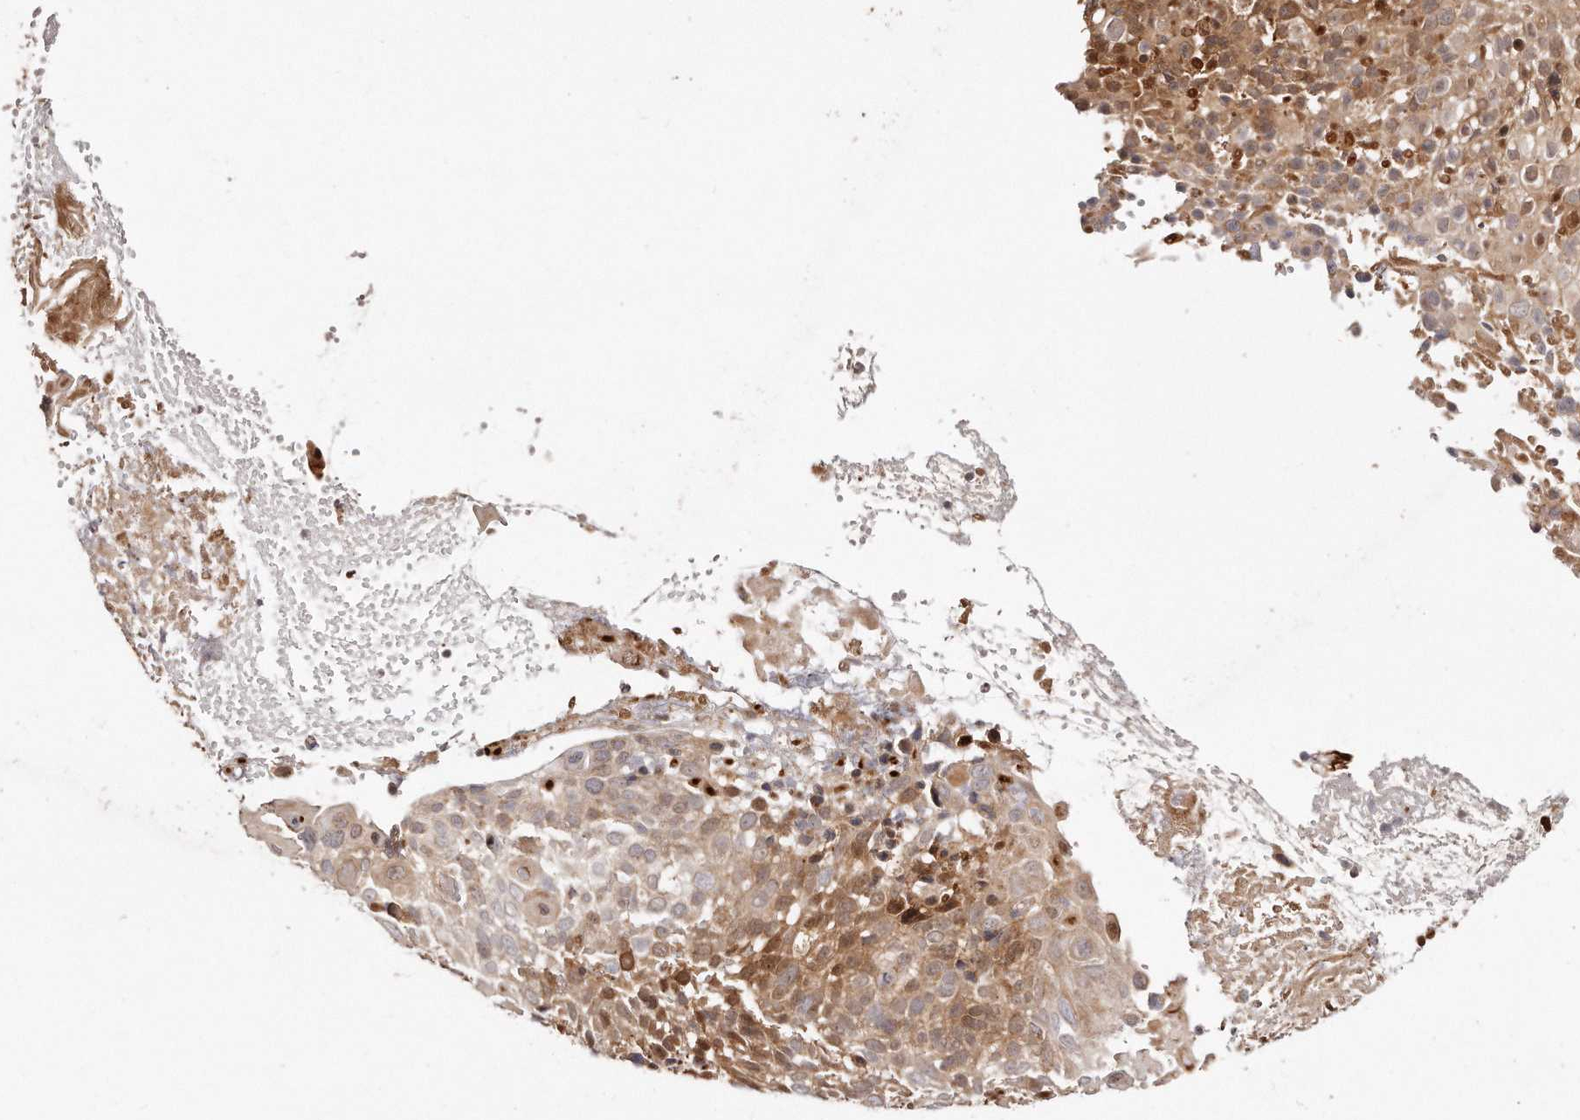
{"staining": {"intensity": "strong", "quantity": "25%-75%", "location": "cytoplasmic/membranous,nuclear"}, "tissue": "cervical cancer", "cell_type": "Tumor cells", "image_type": "cancer", "snomed": [{"axis": "morphology", "description": "Squamous cell carcinoma, NOS"}, {"axis": "topography", "description": "Cervix"}], "caption": "Immunohistochemistry image of cervical squamous cell carcinoma stained for a protein (brown), which shows high levels of strong cytoplasmic/membranous and nuclear positivity in about 25%-75% of tumor cells.", "gene": "GBP4", "patient": {"sex": "female", "age": 74}}